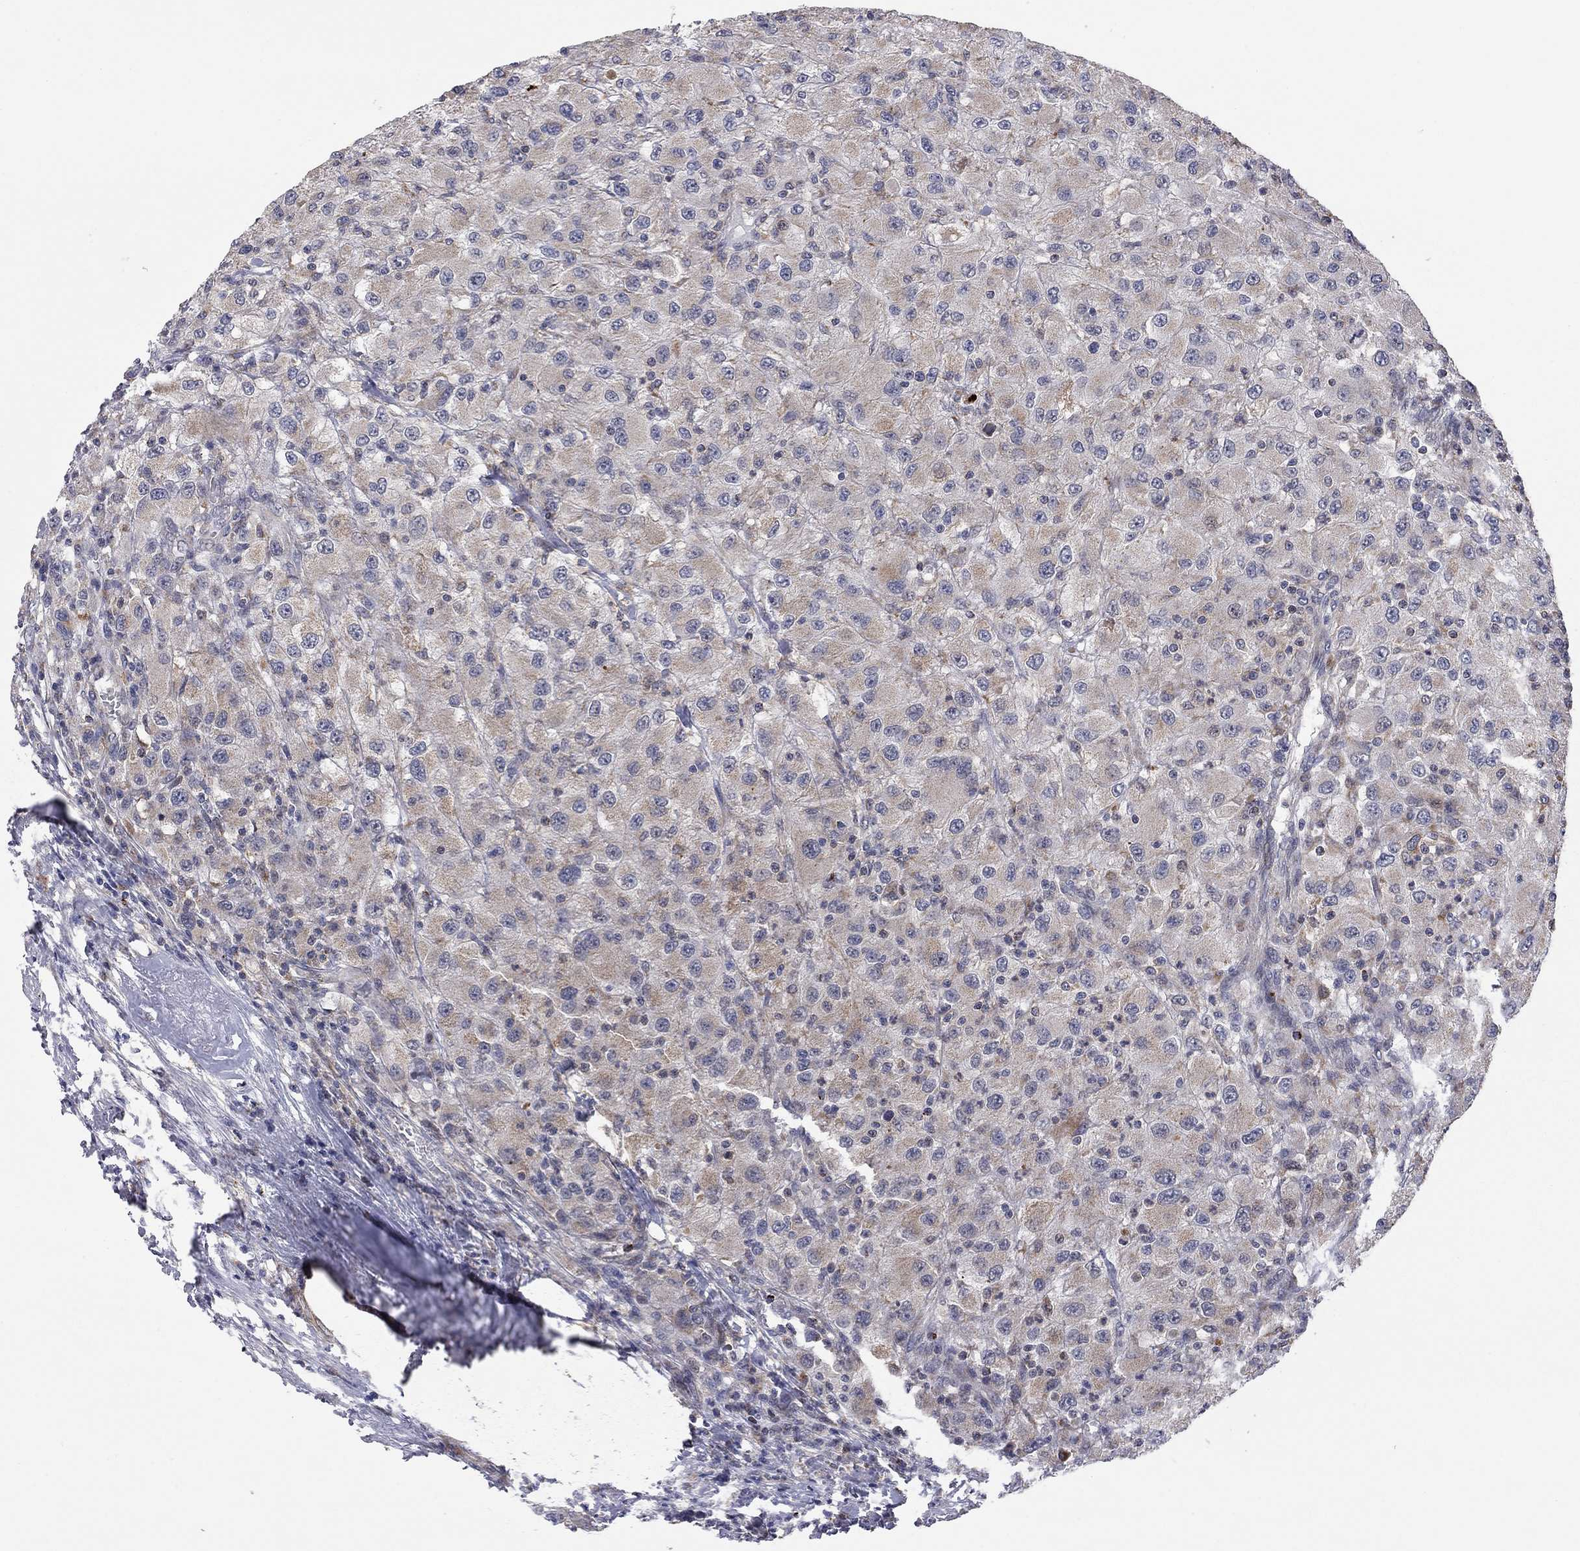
{"staining": {"intensity": "weak", "quantity": "25%-75%", "location": "cytoplasmic/membranous"}, "tissue": "renal cancer", "cell_type": "Tumor cells", "image_type": "cancer", "snomed": [{"axis": "morphology", "description": "Adenocarcinoma, NOS"}, {"axis": "topography", "description": "Kidney"}], "caption": "Immunohistochemistry of human renal cancer (adenocarcinoma) displays low levels of weak cytoplasmic/membranous positivity in about 25%-75% of tumor cells.", "gene": "IDS", "patient": {"sex": "female", "age": 67}}